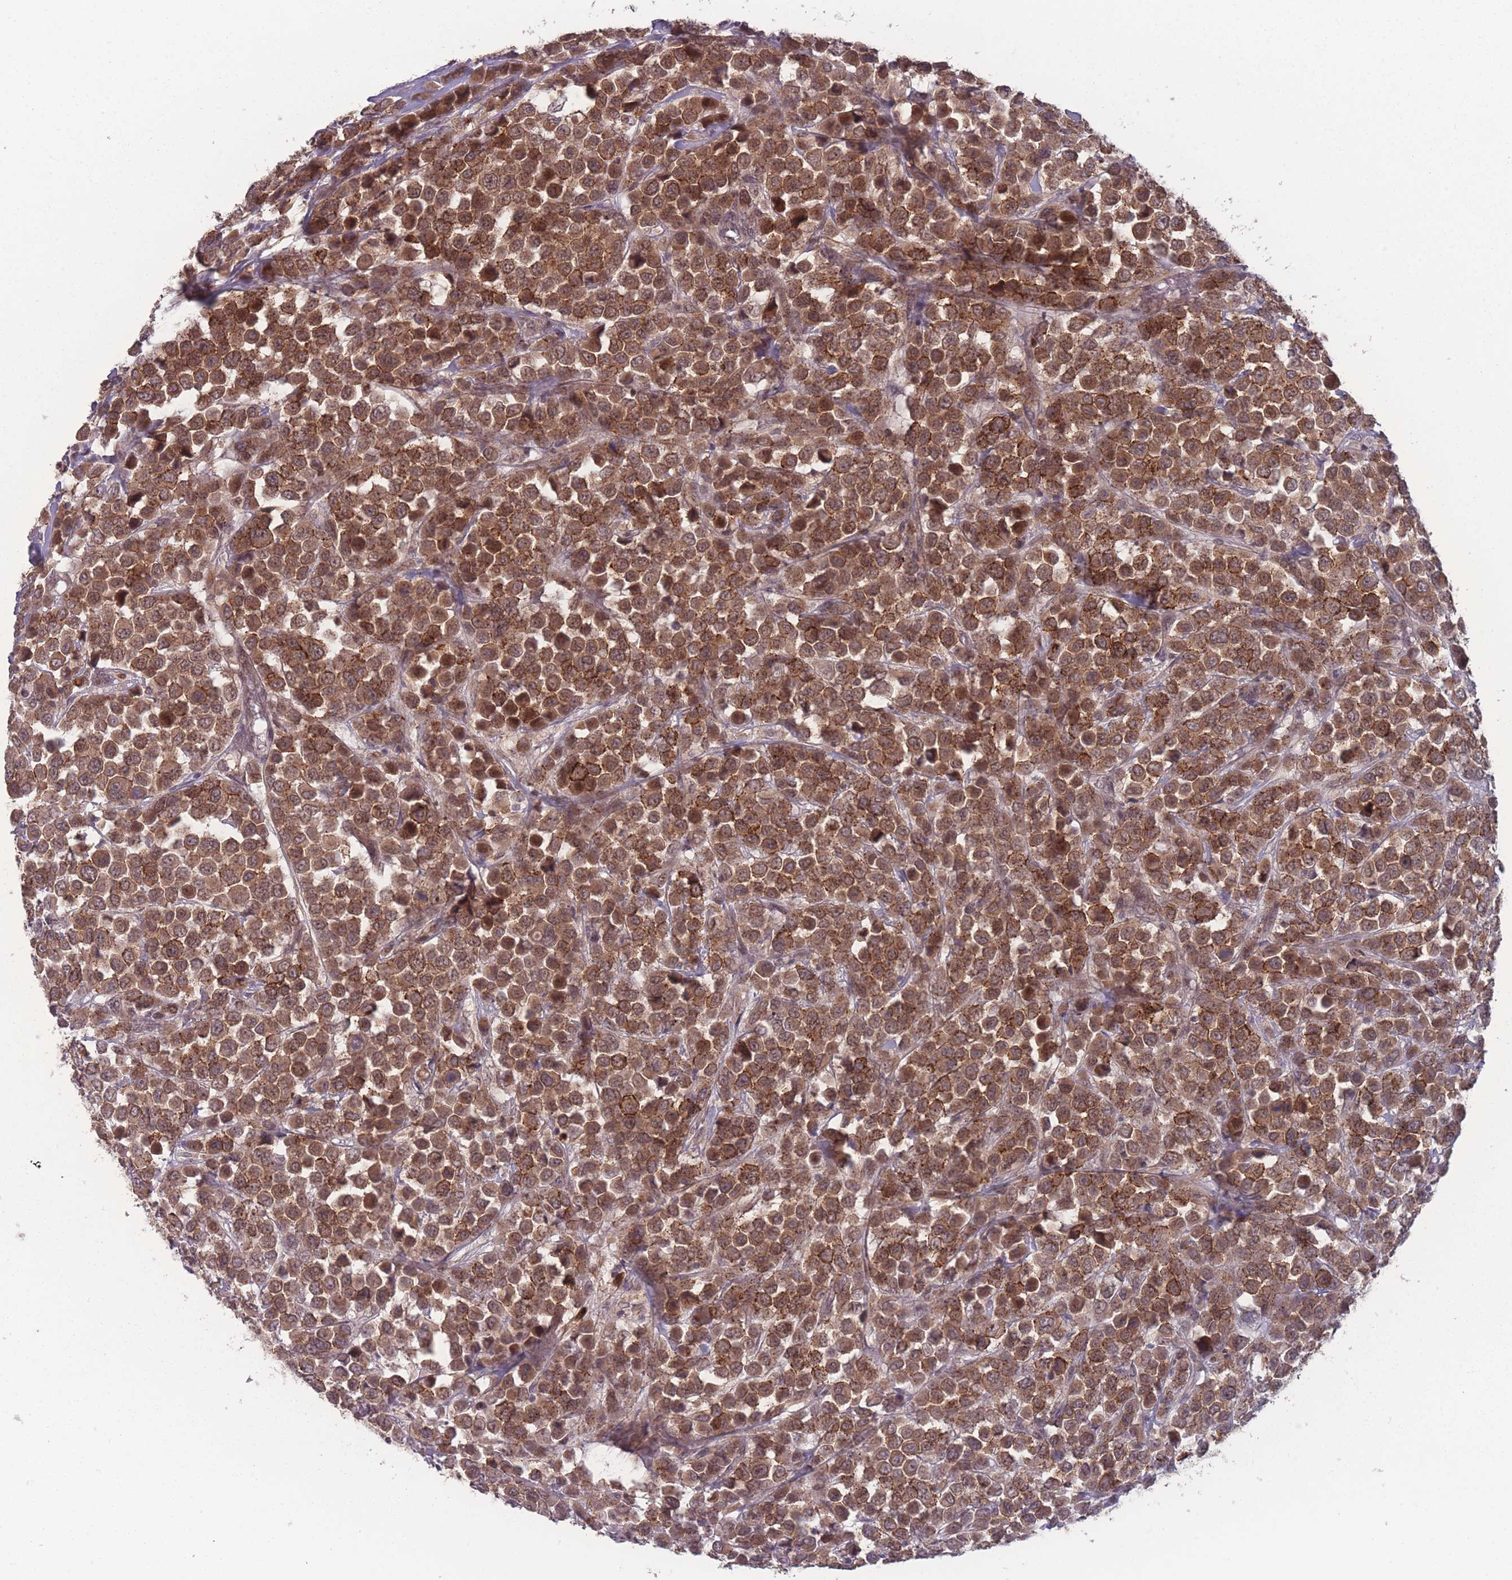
{"staining": {"intensity": "strong", "quantity": ">75%", "location": "cytoplasmic/membranous,nuclear"}, "tissue": "breast cancer", "cell_type": "Tumor cells", "image_type": "cancer", "snomed": [{"axis": "morphology", "description": "Duct carcinoma"}, {"axis": "topography", "description": "Breast"}], "caption": "This is an image of immunohistochemistry (IHC) staining of breast infiltrating ductal carcinoma, which shows strong expression in the cytoplasmic/membranous and nuclear of tumor cells.", "gene": "TMEM232", "patient": {"sex": "female", "age": 61}}